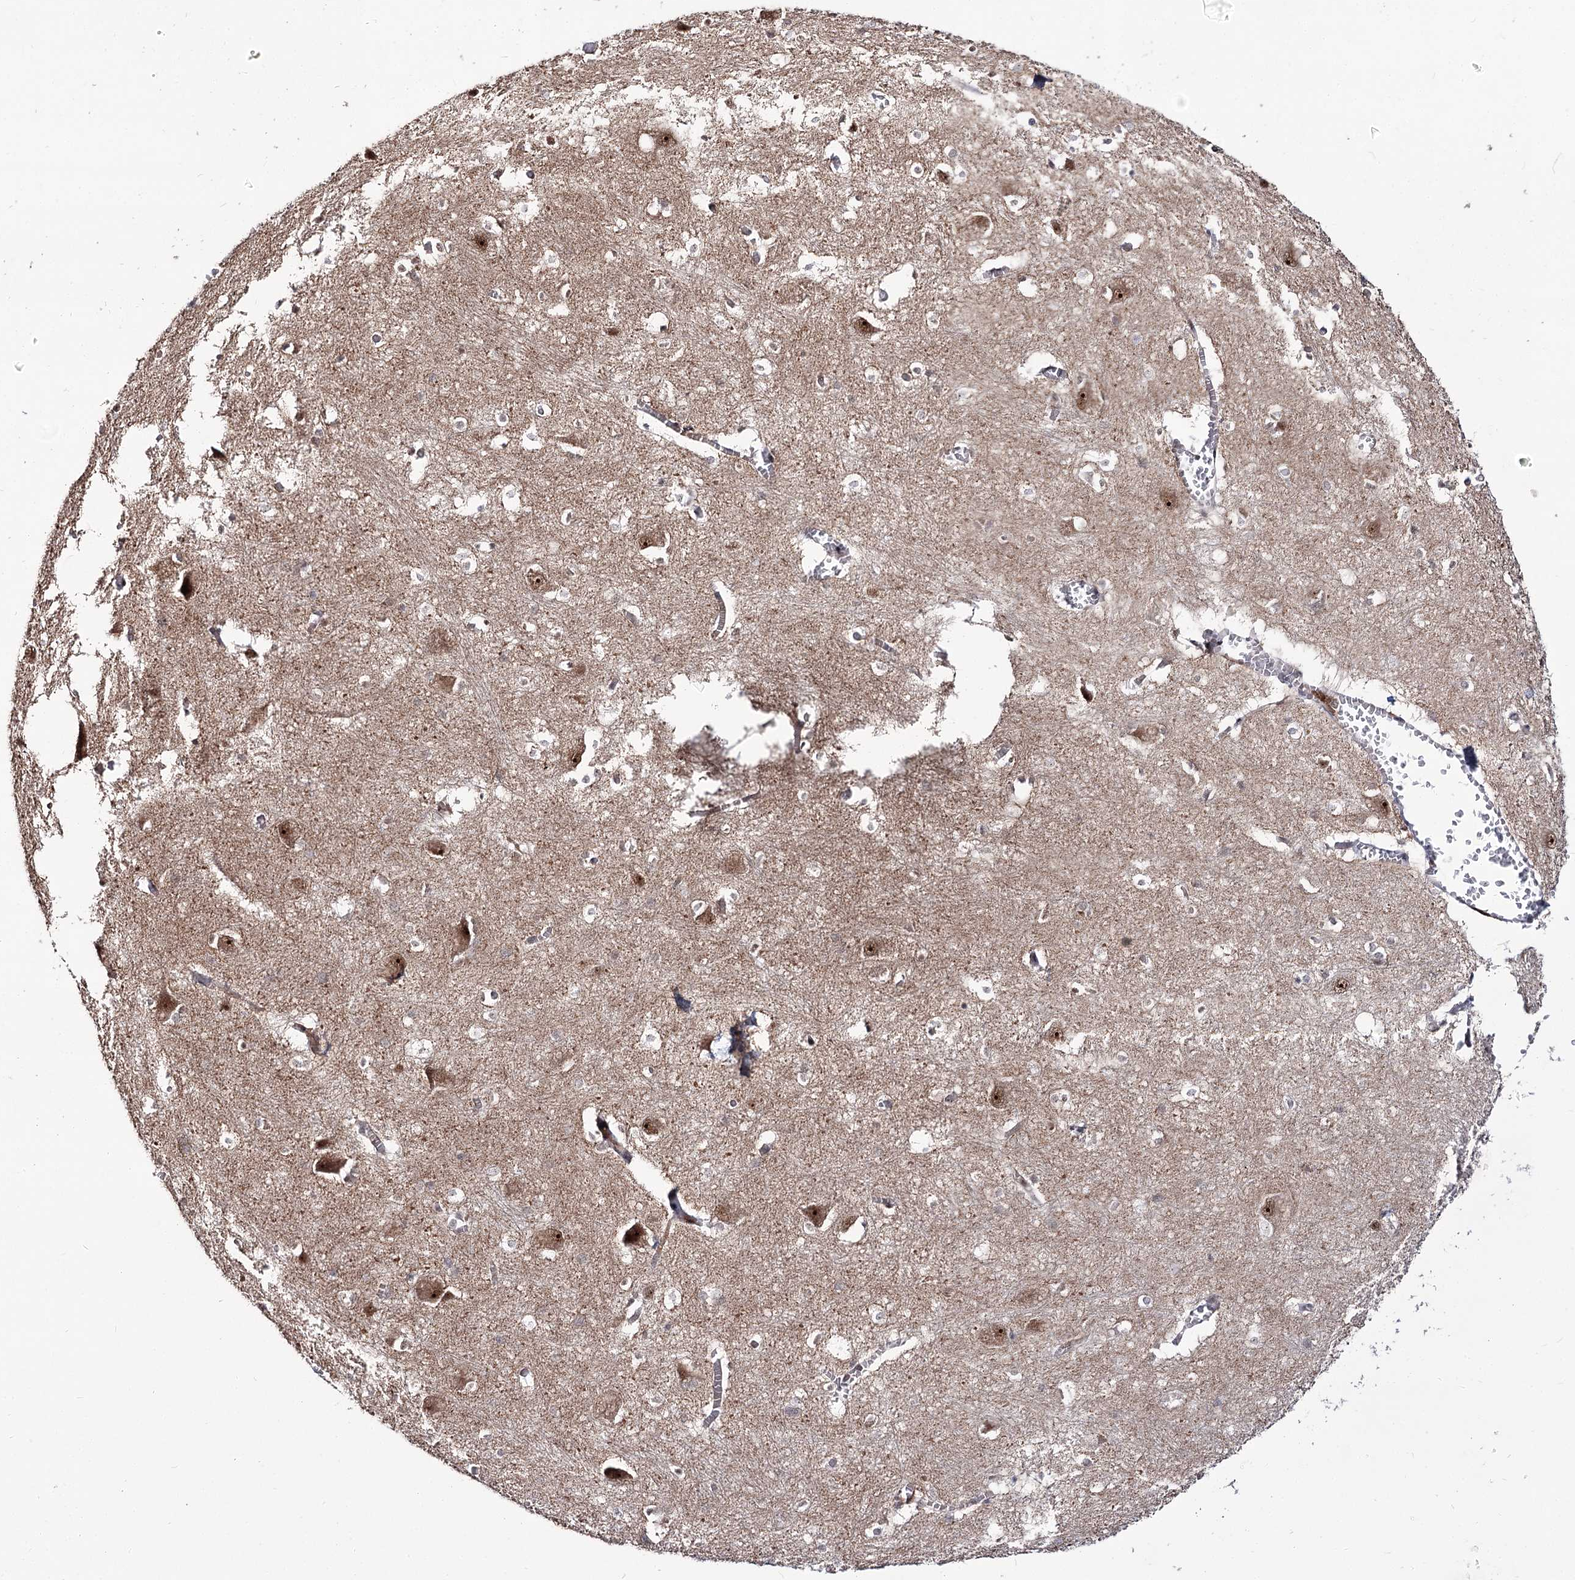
{"staining": {"intensity": "moderate", "quantity": "<25%", "location": "cytoplasmic/membranous,nuclear"}, "tissue": "caudate", "cell_type": "Glial cells", "image_type": "normal", "snomed": [{"axis": "morphology", "description": "Normal tissue, NOS"}, {"axis": "topography", "description": "Lateral ventricle wall"}], "caption": "Moderate cytoplasmic/membranous,nuclear expression for a protein is identified in approximately <25% of glial cells of benign caudate using immunohistochemistry.", "gene": "RRP9", "patient": {"sex": "male", "age": 37}}